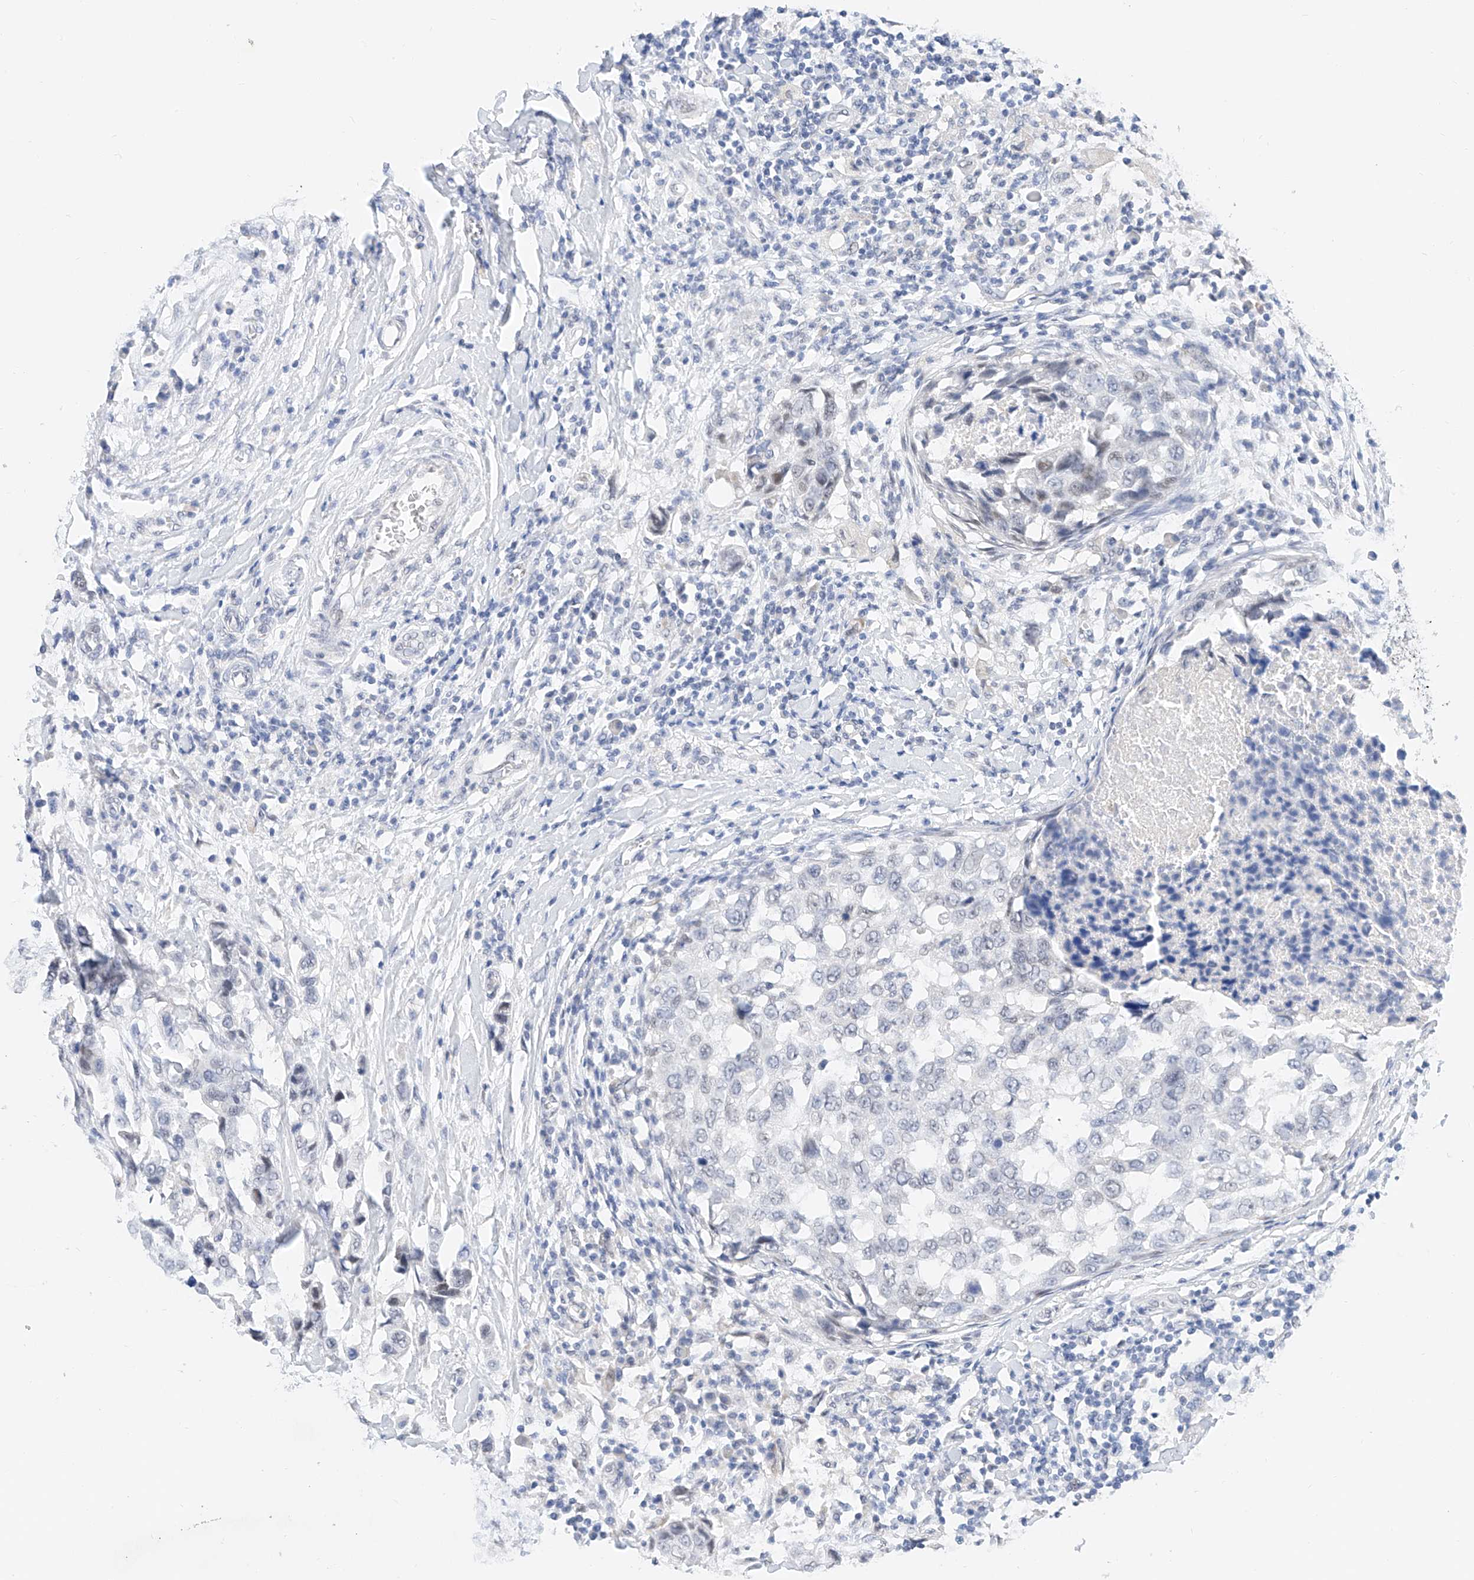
{"staining": {"intensity": "negative", "quantity": "none", "location": "none"}, "tissue": "breast cancer", "cell_type": "Tumor cells", "image_type": "cancer", "snomed": [{"axis": "morphology", "description": "Duct carcinoma"}, {"axis": "topography", "description": "Breast"}], "caption": "A high-resolution histopathology image shows immunohistochemistry (IHC) staining of breast infiltrating ductal carcinoma, which displays no significant expression in tumor cells.", "gene": "KCNJ1", "patient": {"sex": "female", "age": 27}}